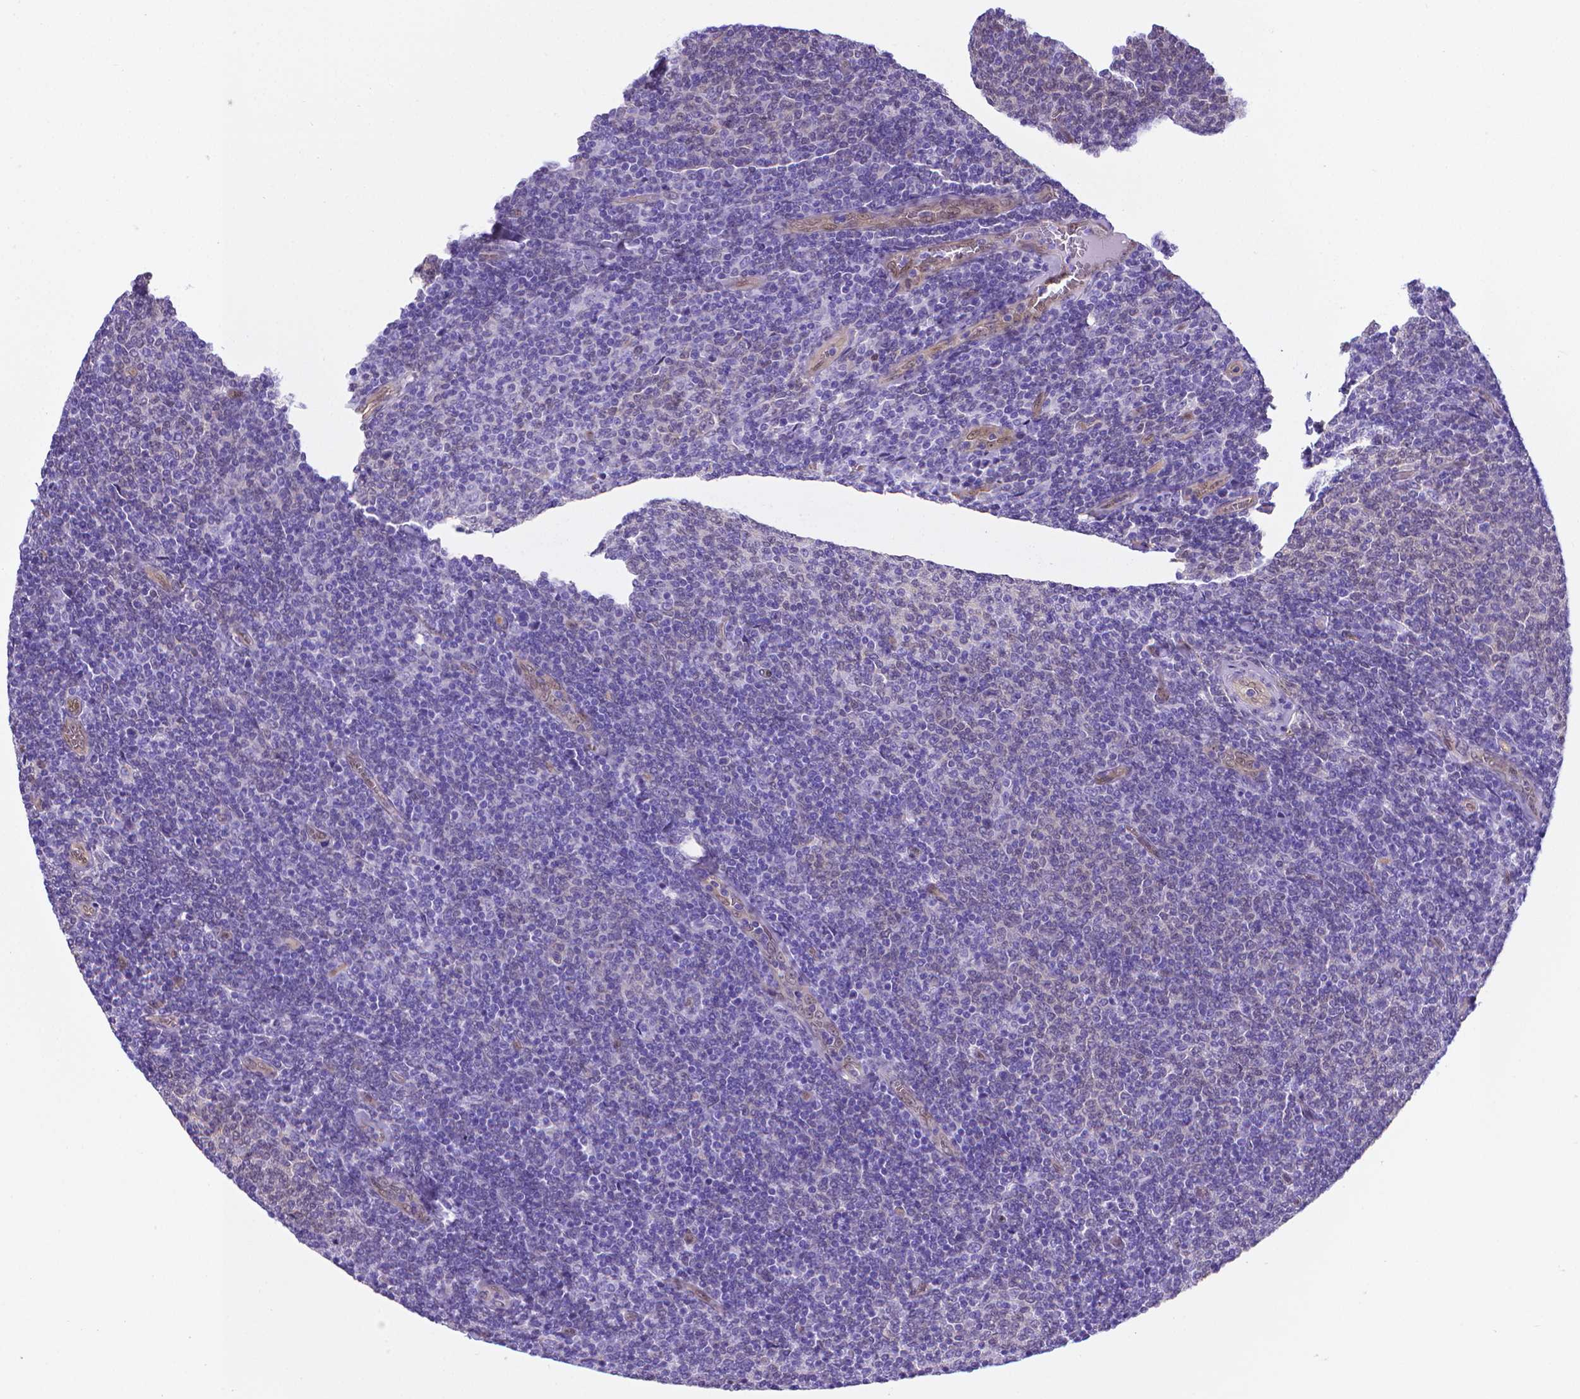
{"staining": {"intensity": "negative", "quantity": "none", "location": "none"}, "tissue": "lymphoma", "cell_type": "Tumor cells", "image_type": "cancer", "snomed": [{"axis": "morphology", "description": "Malignant lymphoma, non-Hodgkin's type, Low grade"}, {"axis": "topography", "description": "Lymph node"}], "caption": "There is no significant expression in tumor cells of lymphoma. (Stains: DAB immunohistochemistry (IHC) with hematoxylin counter stain, Microscopy: brightfield microscopy at high magnification).", "gene": "CLIC4", "patient": {"sex": "male", "age": 52}}